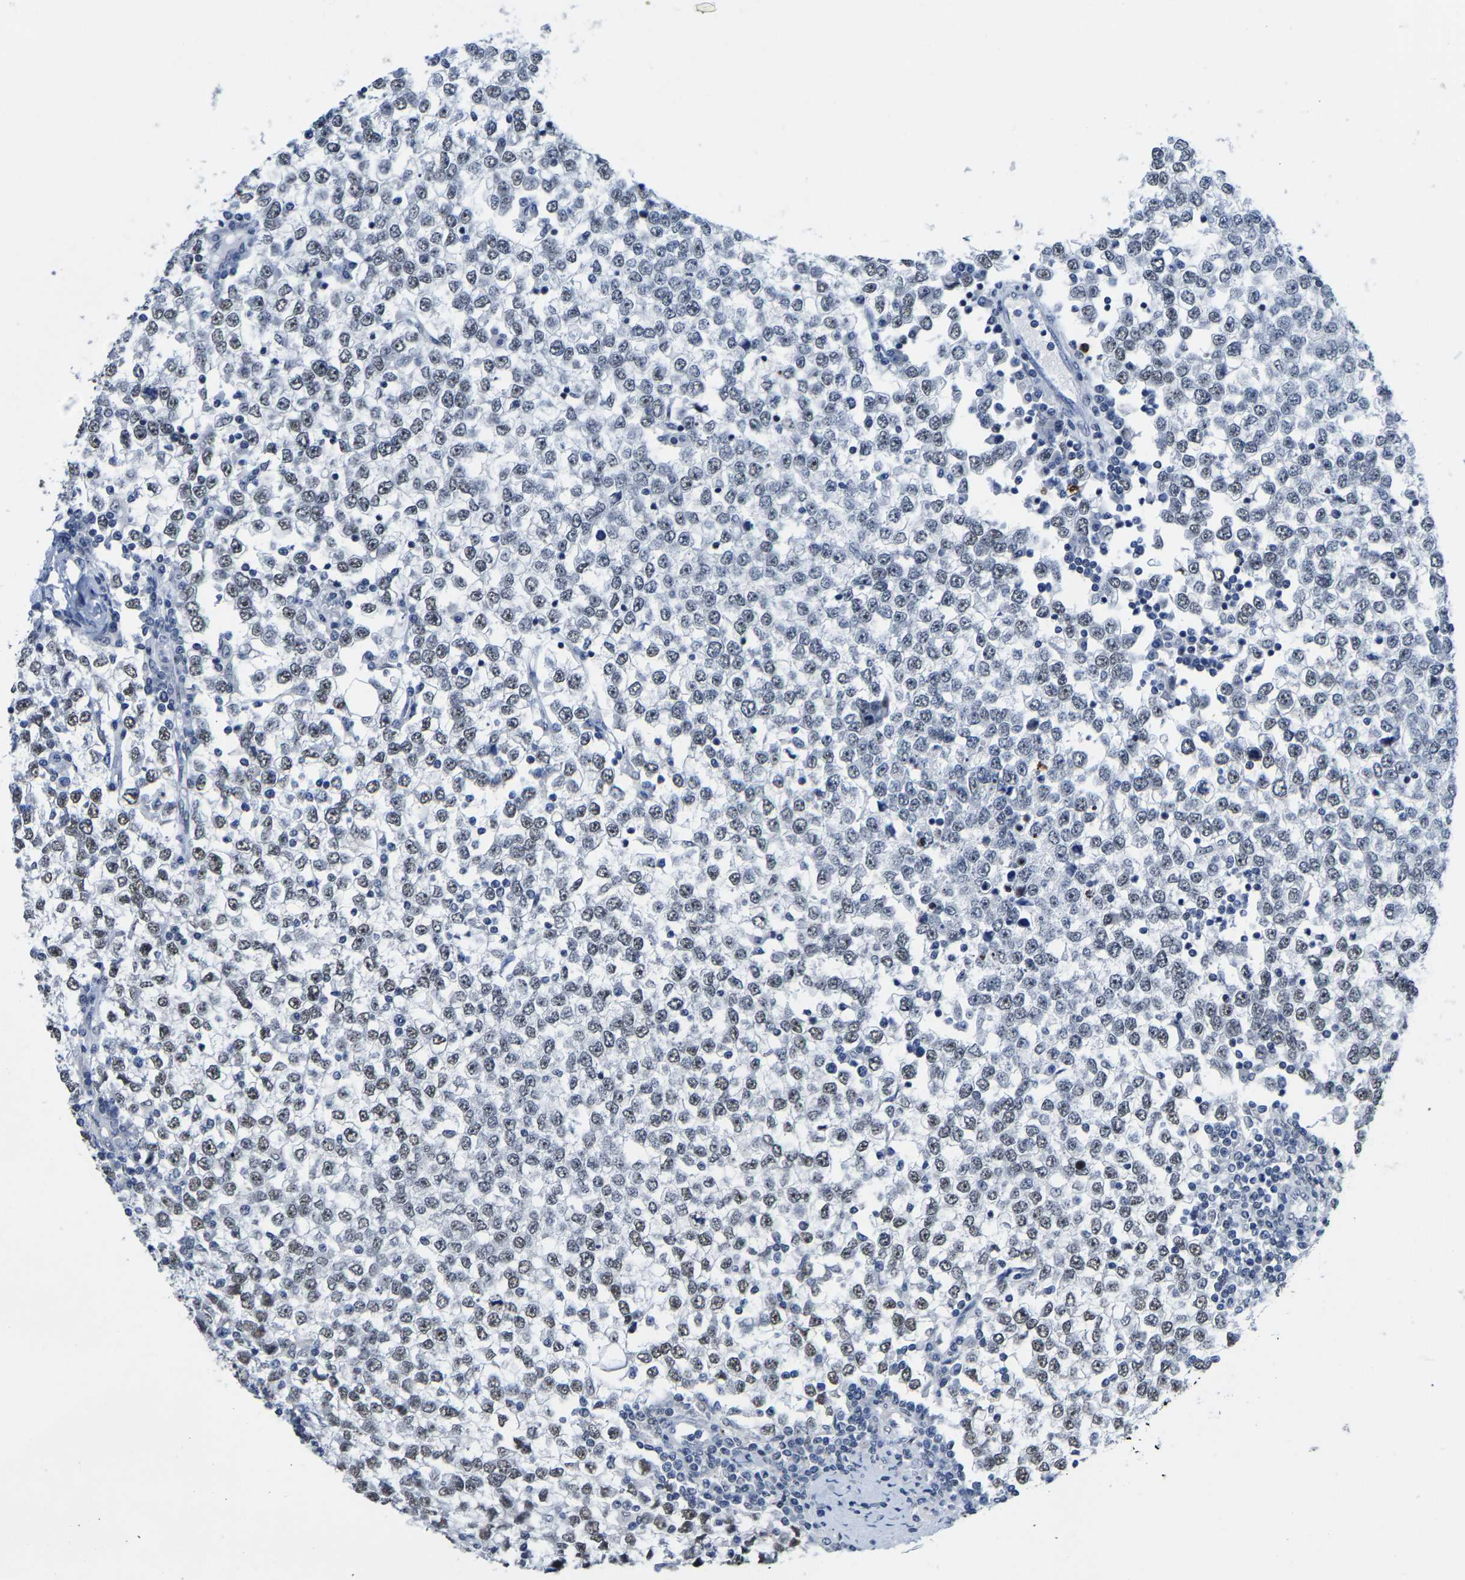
{"staining": {"intensity": "negative", "quantity": "none", "location": "none"}, "tissue": "testis cancer", "cell_type": "Tumor cells", "image_type": "cancer", "snomed": [{"axis": "morphology", "description": "Seminoma, NOS"}, {"axis": "topography", "description": "Testis"}], "caption": "Seminoma (testis) was stained to show a protein in brown. There is no significant staining in tumor cells.", "gene": "SETD1B", "patient": {"sex": "male", "age": 65}}